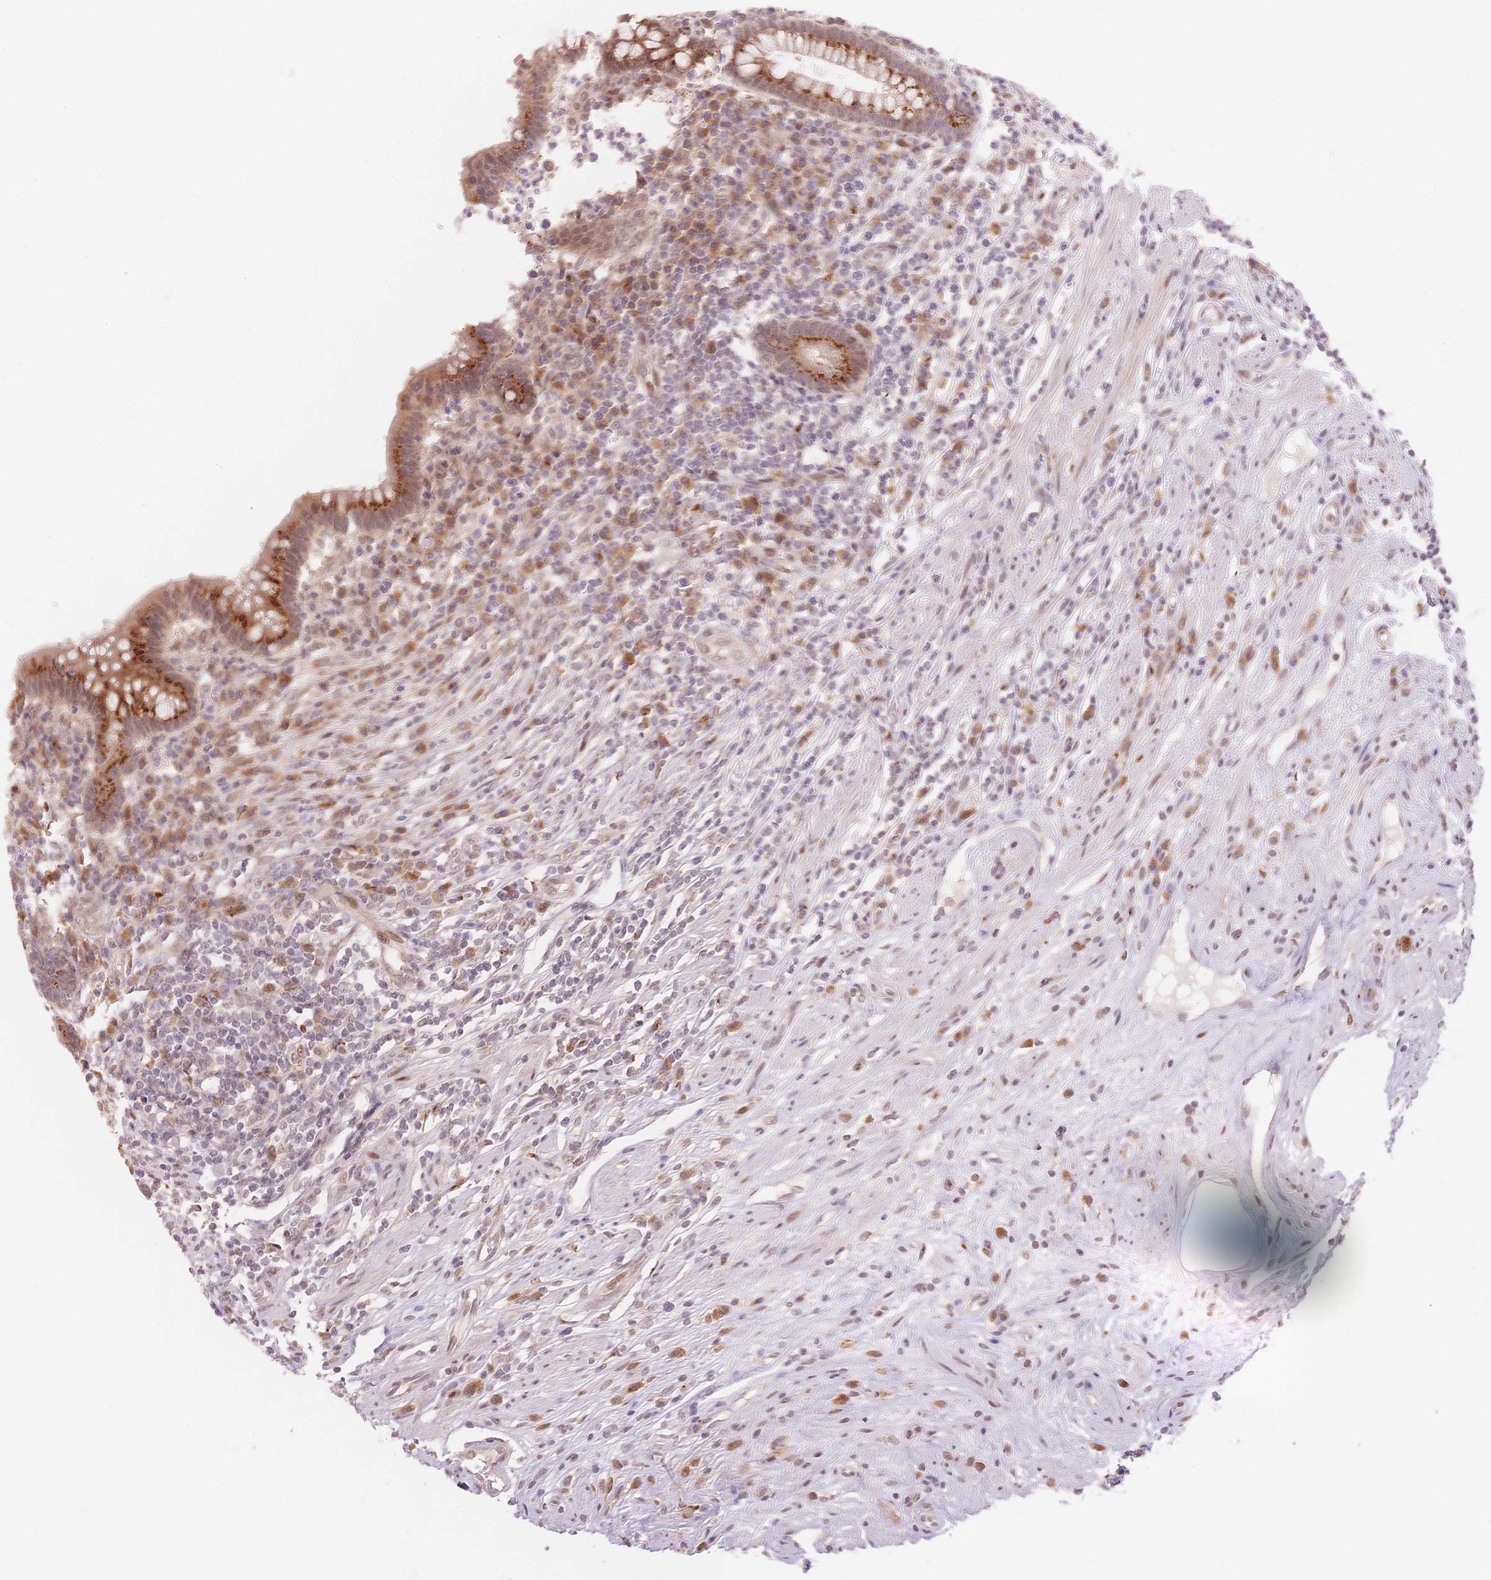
{"staining": {"intensity": "moderate", "quantity": ">75%", "location": "cytoplasmic/membranous"}, "tissue": "appendix", "cell_type": "Glandular cells", "image_type": "normal", "snomed": [{"axis": "morphology", "description": "Normal tissue, NOS"}, {"axis": "topography", "description": "Appendix"}], "caption": "Protein analysis of benign appendix exhibits moderate cytoplasmic/membranous positivity in about >75% of glandular cells.", "gene": "STK39", "patient": {"sex": "female", "age": 56}}